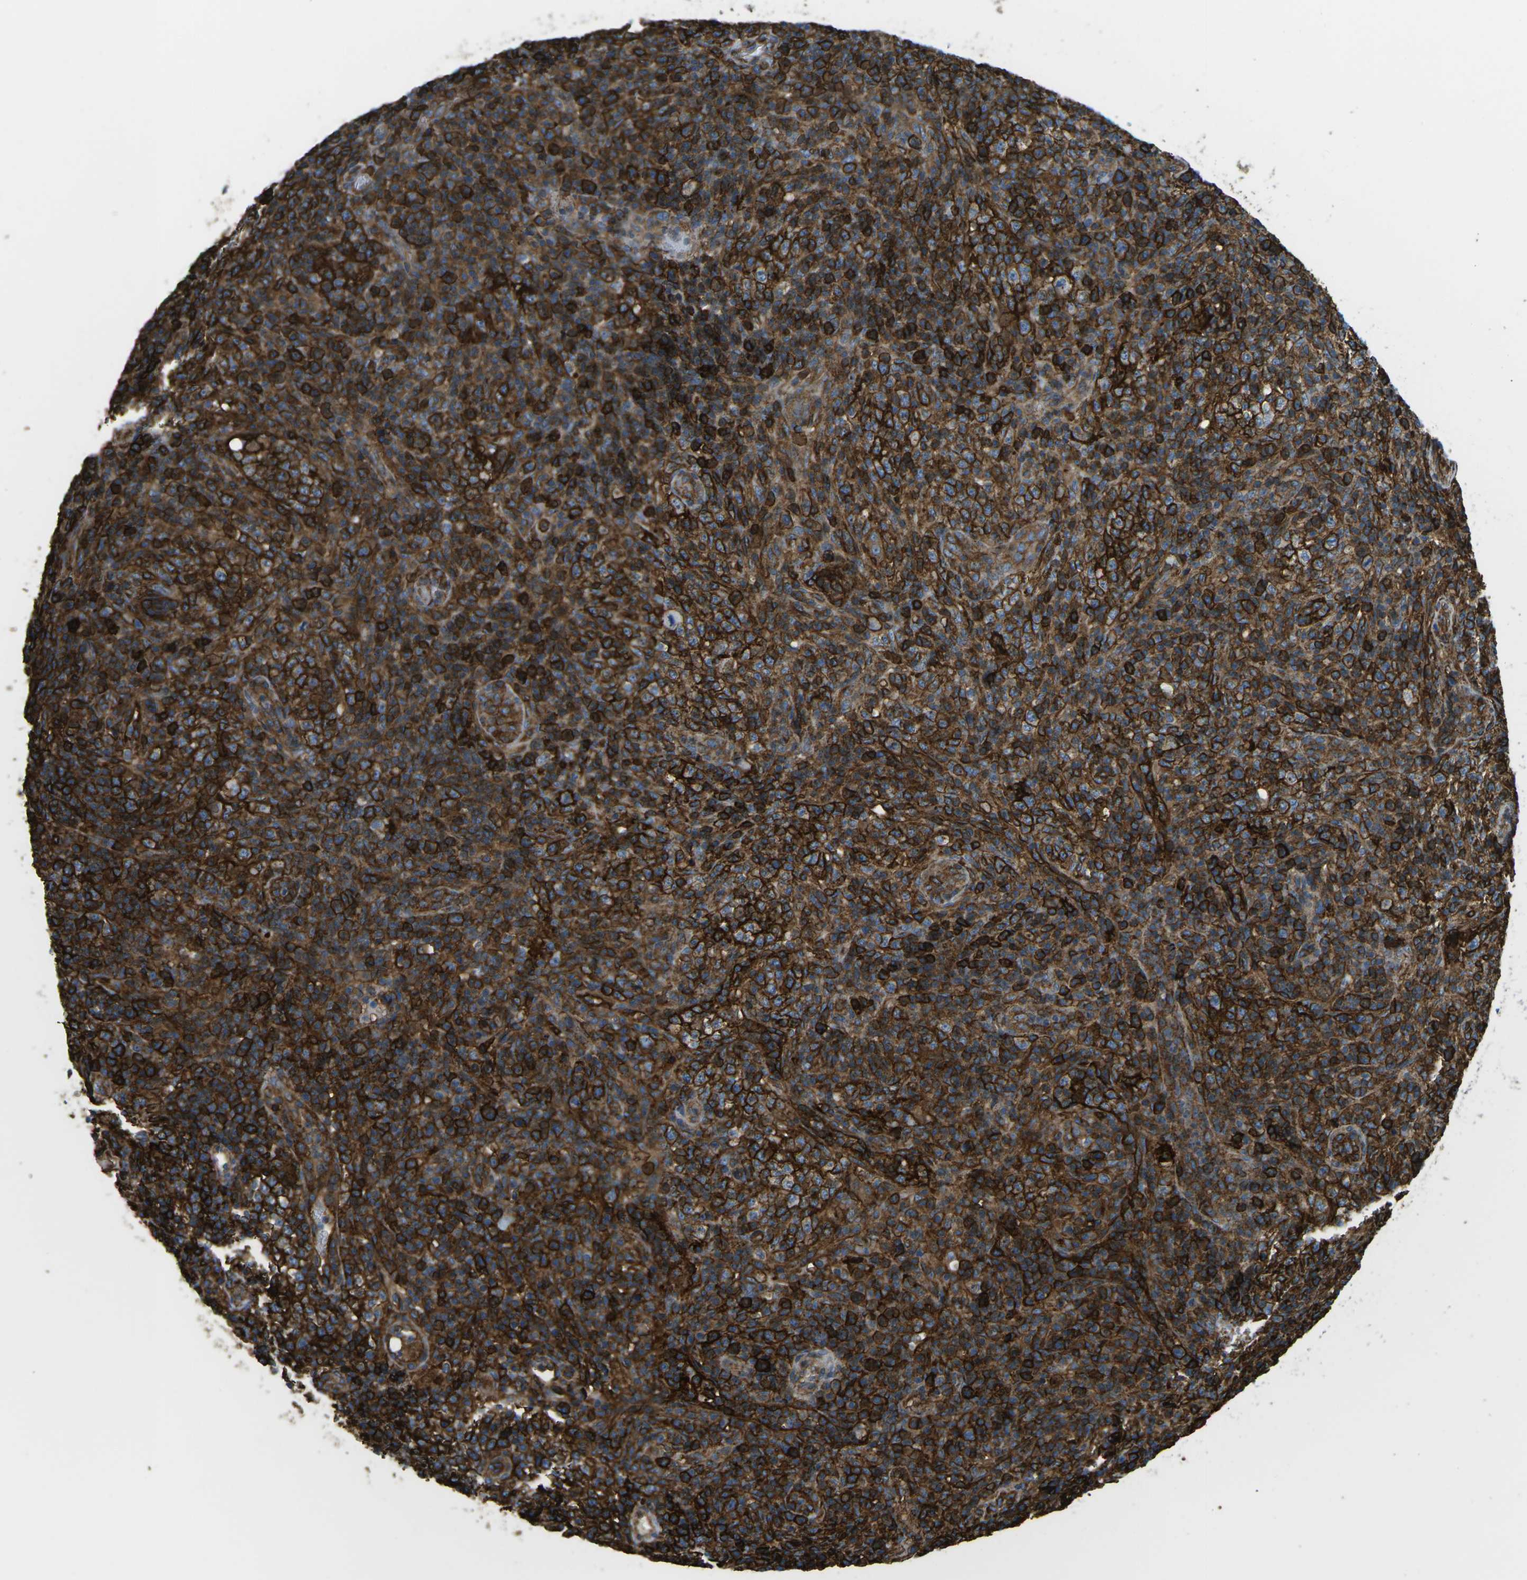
{"staining": {"intensity": "strong", "quantity": ">75%", "location": "cytoplasmic/membranous"}, "tissue": "lymphoma", "cell_type": "Tumor cells", "image_type": "cancer", "snomed": [{"axis": "morphology", "description": "Malignant lymphoma, non-Hodgkin's type, High grade"}, {"axis": "topography", "description": "Lymph node"}], "caption": "This photomicrograph displays IHC staining of malignant lymphoma, non-Hodgkin's type (high-grade), with high strong cytoplasmic/membranous staining in about >75% of tumor cells.", "gene": "HLA-B", "patient": {"sex": "female", "age": 76}}